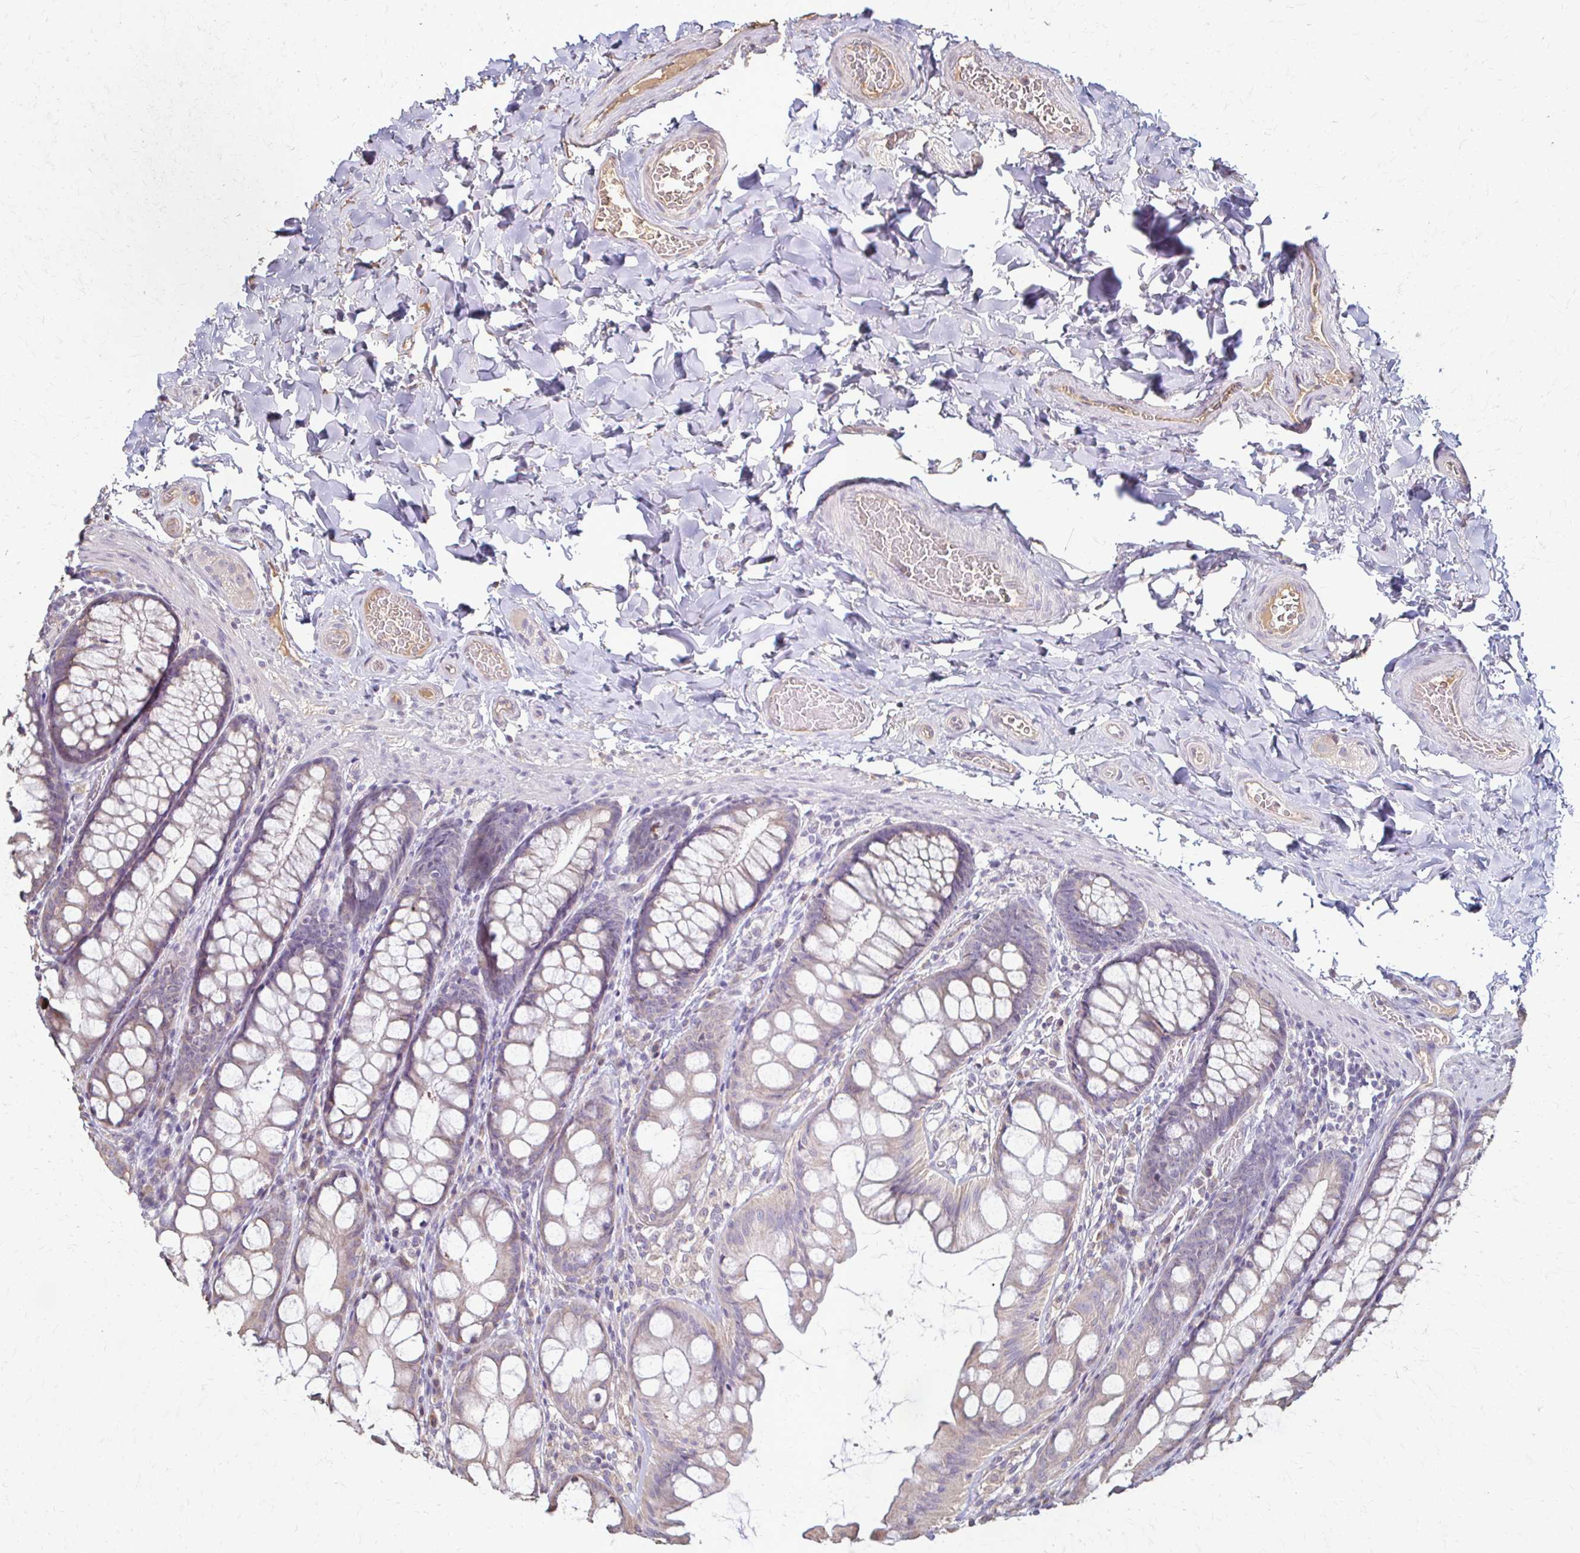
{"staining": {"intensity": "negative", "quantity": "none", "location": "none"}, "tissue": "colon", "cell_type": "Endothelial cells", "image_type": "normal", "snomed": [{"axis": "morphology", "description": "Normal tissue, NOS"}, {"axis": "topography", "description": "Colon"}], "caption": "DAB (3,3'-diaminobenzidine) immunohistochemical staining of normal colon reveals no significant staining in endothelial cells.", "gene": "IL18BP", "patient": {"sex": "male", "age": 47}}